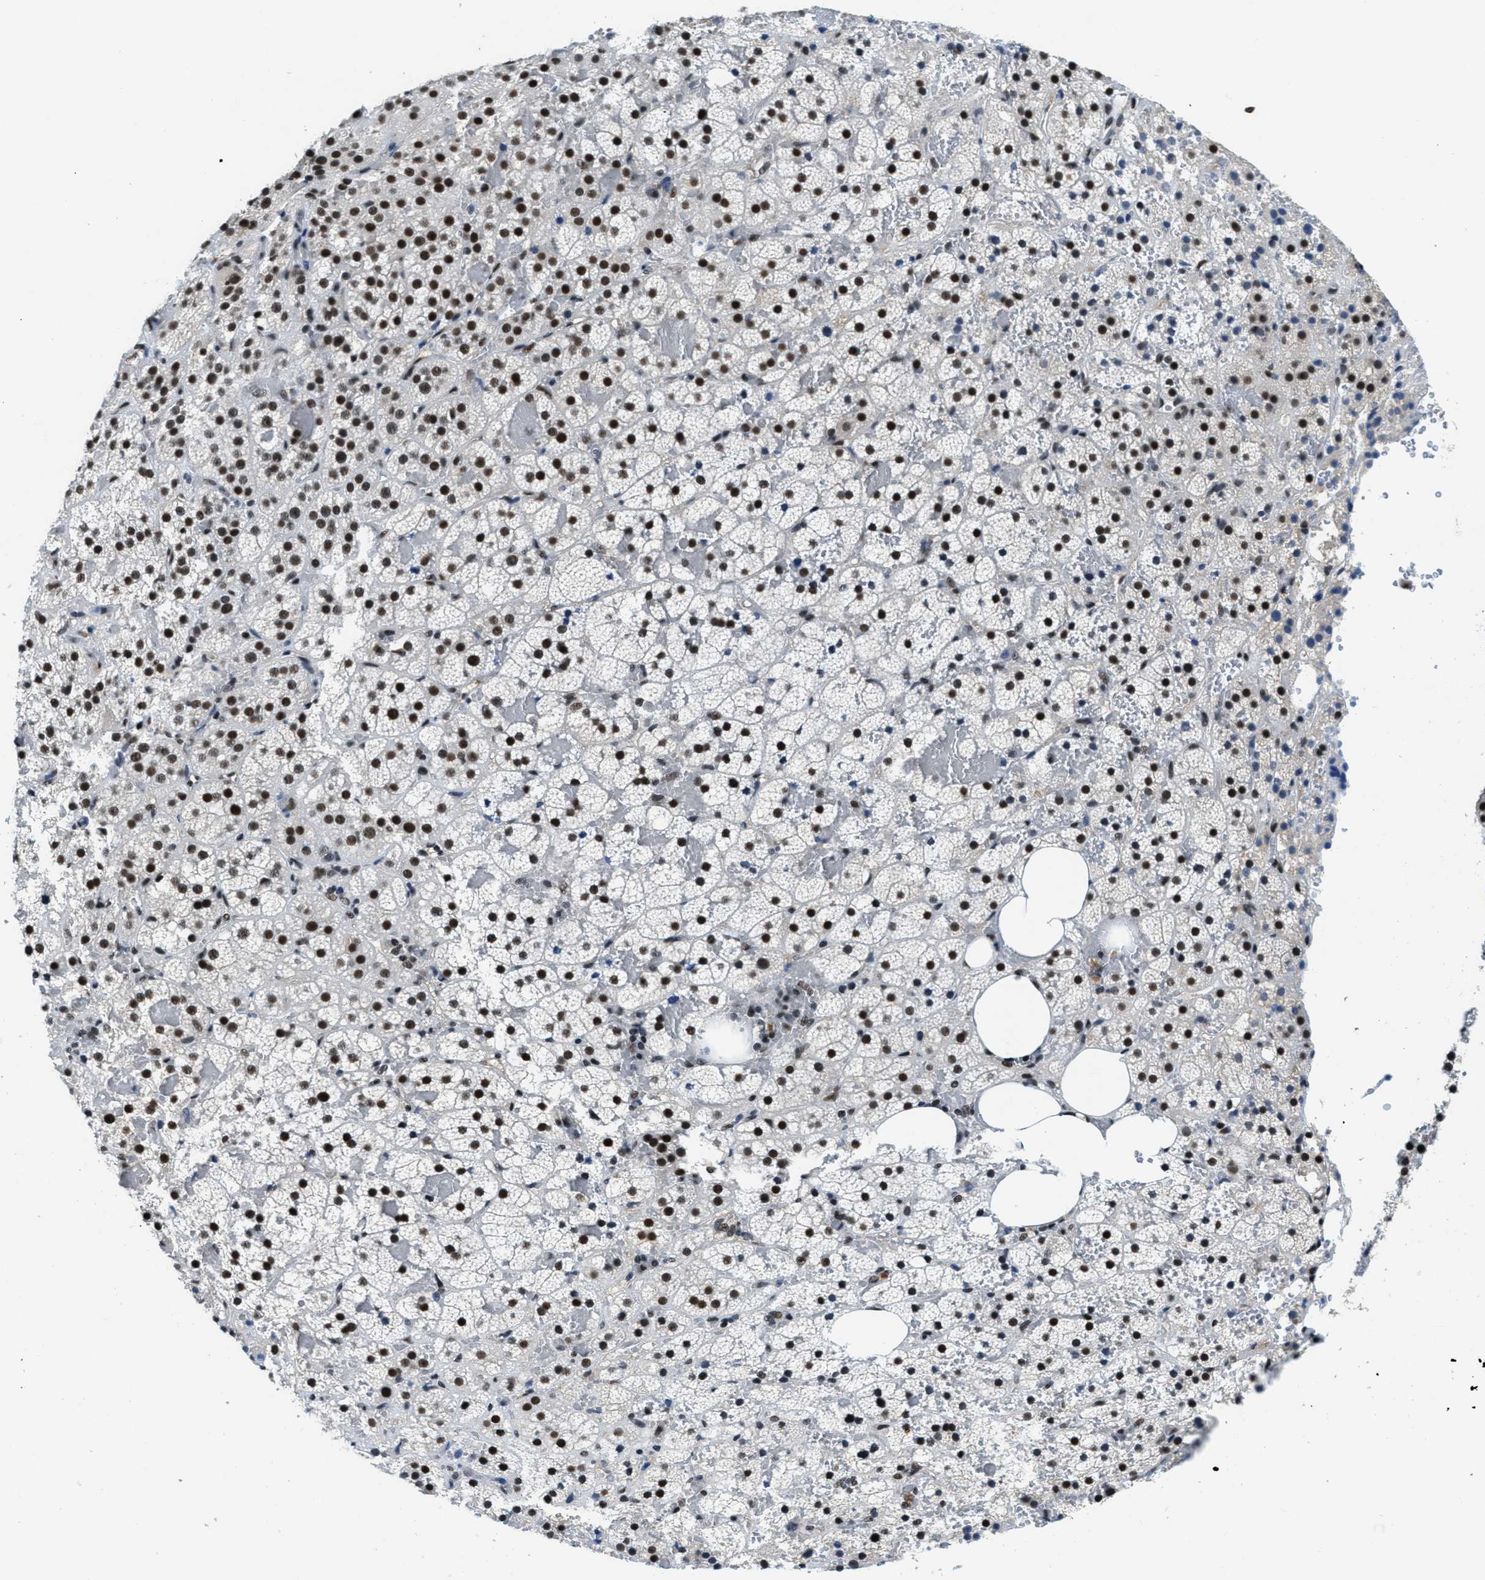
{"staining": {"intensity": "strong", "quantity": ">75%", "location": "nuclear"}, "tissue": "adrenal gland", "cell_type": "Glandular cells", "image_type": "normal", "snomed": [{"axis": "morphology", "description": "Normal tissue, NOS"}, {"axis": "topography", "description": "Adrenal gland"}], "caption": "Immunohistochemistry (IHC) of unremarkable human adrenal gland demonstrates high levels of strong nuclear expression in approximately >75% of glandular cells.", "gene": "SSB", "patient": {"sex": "female", "age": 59}}